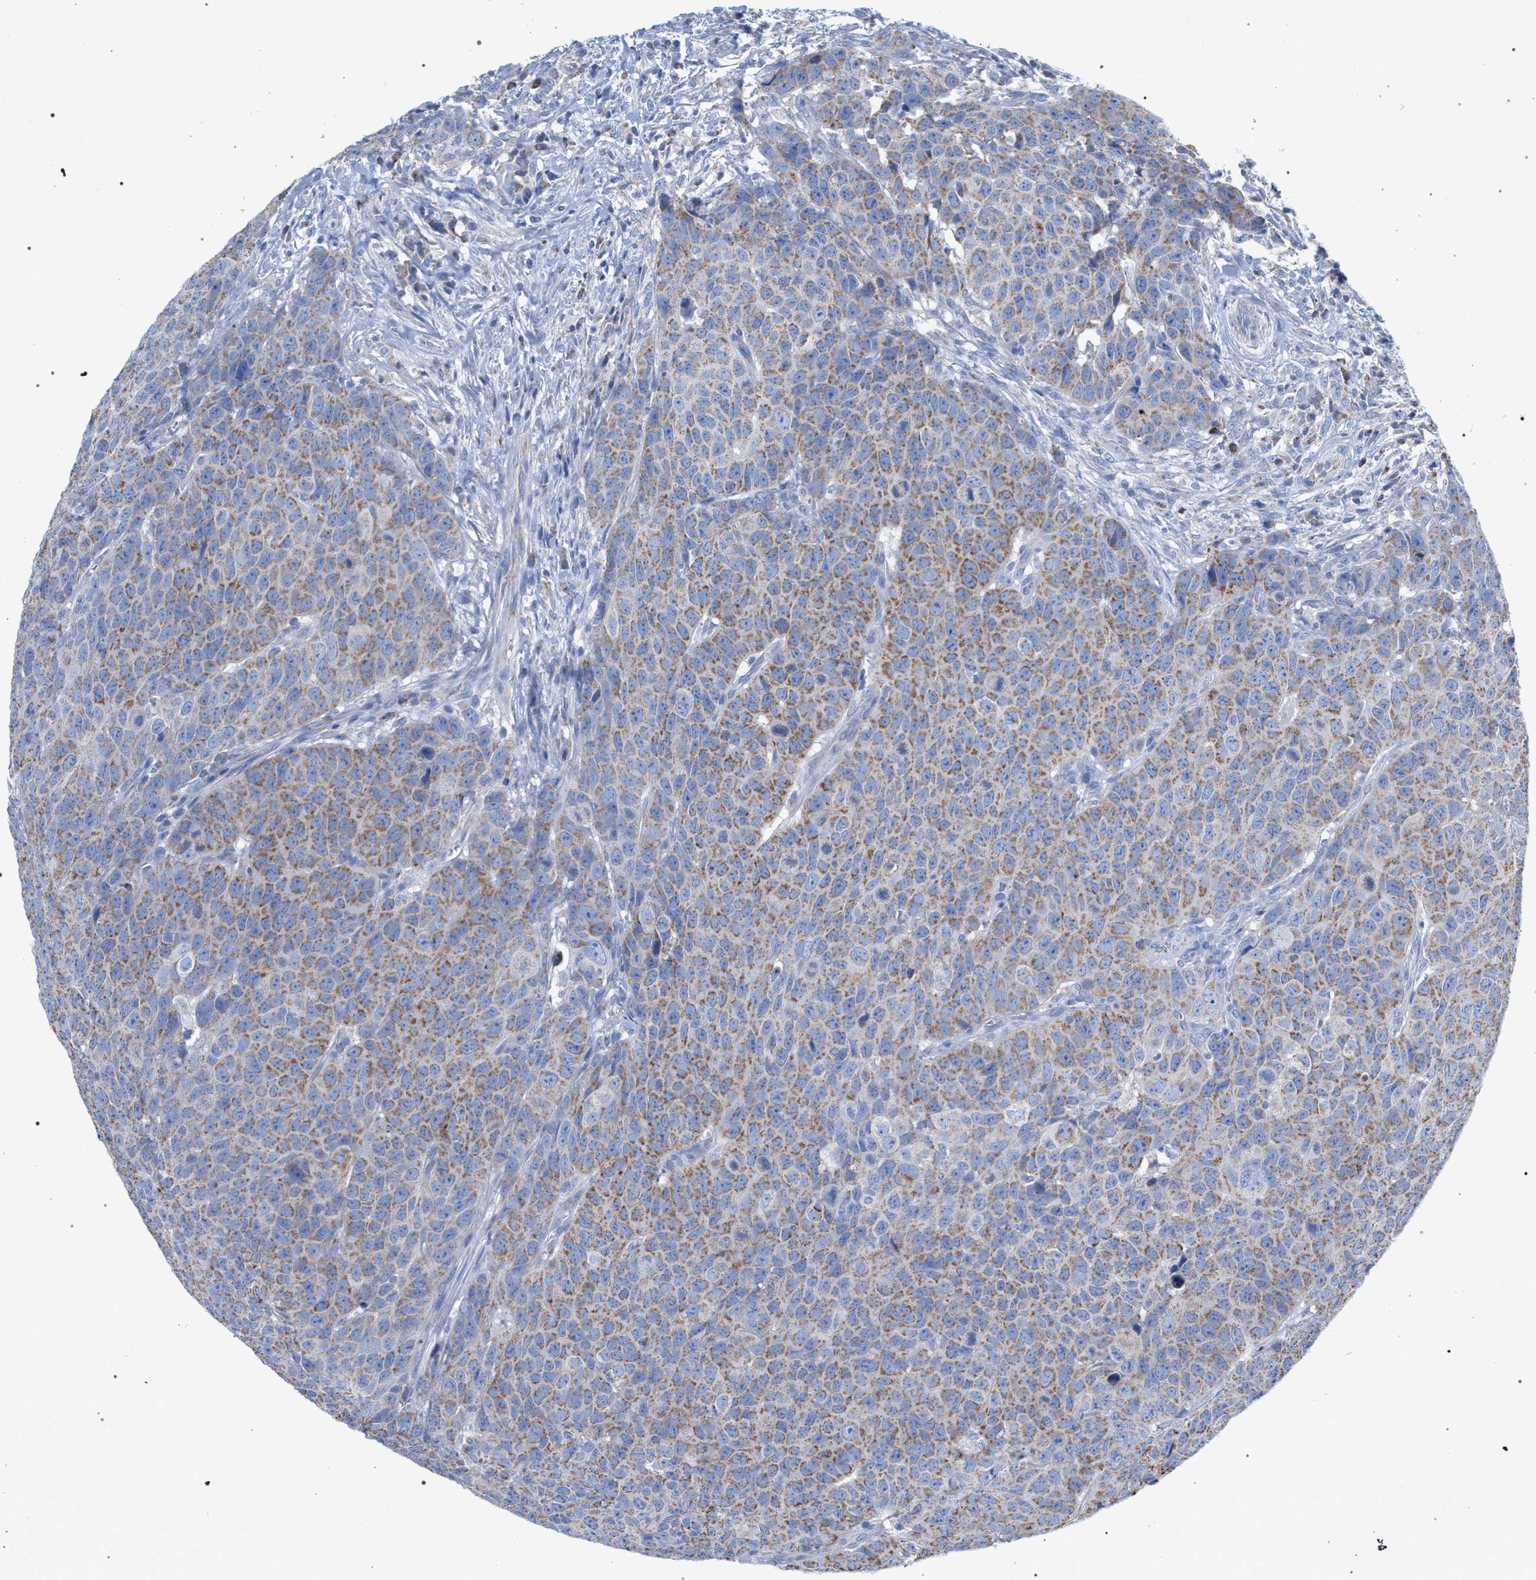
{"staining": {"intensity": "moderate", "quantity": ">75%", "location": "cytoplasmic/membranous"}, "tissue": "head and neck cancer", "cell_type": "Tumor cells", "image_type": "cancer", "snomed": [{"axis": "morphology", "description": "Squamous cell carcinoma, NOS"}, {"axis": "topography", "description": "Head-Neck"}], "caption": "Immunohistochemistry (IHC) micrograph of human squamous cell carcinoma (head and neck) stained for a protein (brown), which shows medium levels of moderate cytoplasmic/membranous staining in about >75% of tumor cells.", "gene": "ECI2", "patient": {"sex": "male", "age": 66}}